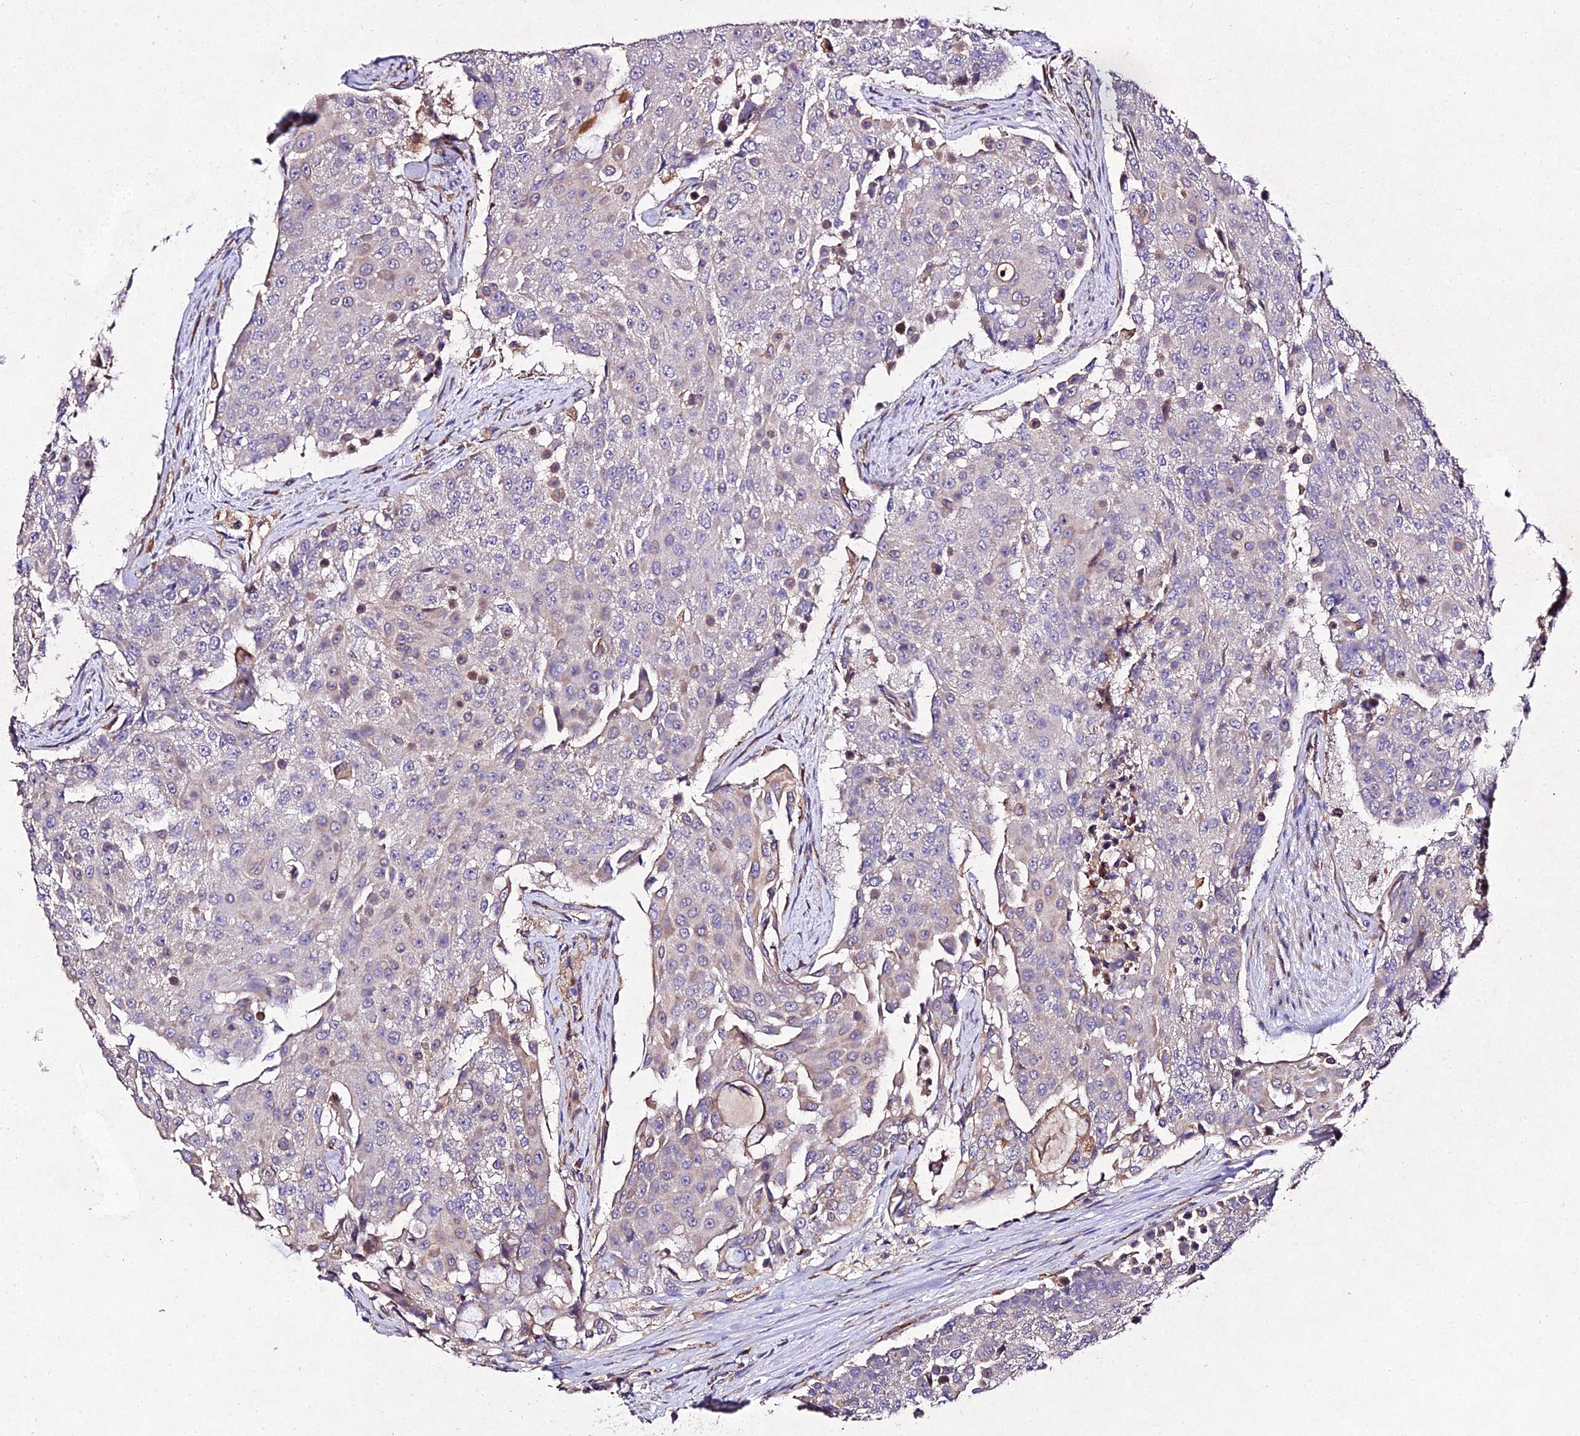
{"staining": {"intensity": "weak", "quantity": "<25%", "location": "cytoplasmic/membranous"}, "tissue": "urothelial cancer", "cell_type": "Tumor cells", "image_type": "cancer", "snomed": [{"axis": "morphology", "description": "Urothelial carcinoma, High grade"}, {"axis": "topography", "description": "Urinary bladder"}], "caption": "An immunohistochemistry (IHC) photomicrograph of urothelial cancer is shown. There is no staining in tumor cells of urothelial cancer. The staining is performed using DAB (3,3'-diaminobenzidine) brown chromogen with nuclei counter-stained in using hematoxylin.", "gene": "AP3M2", "patient": {"sex": "female", "age": 63}}